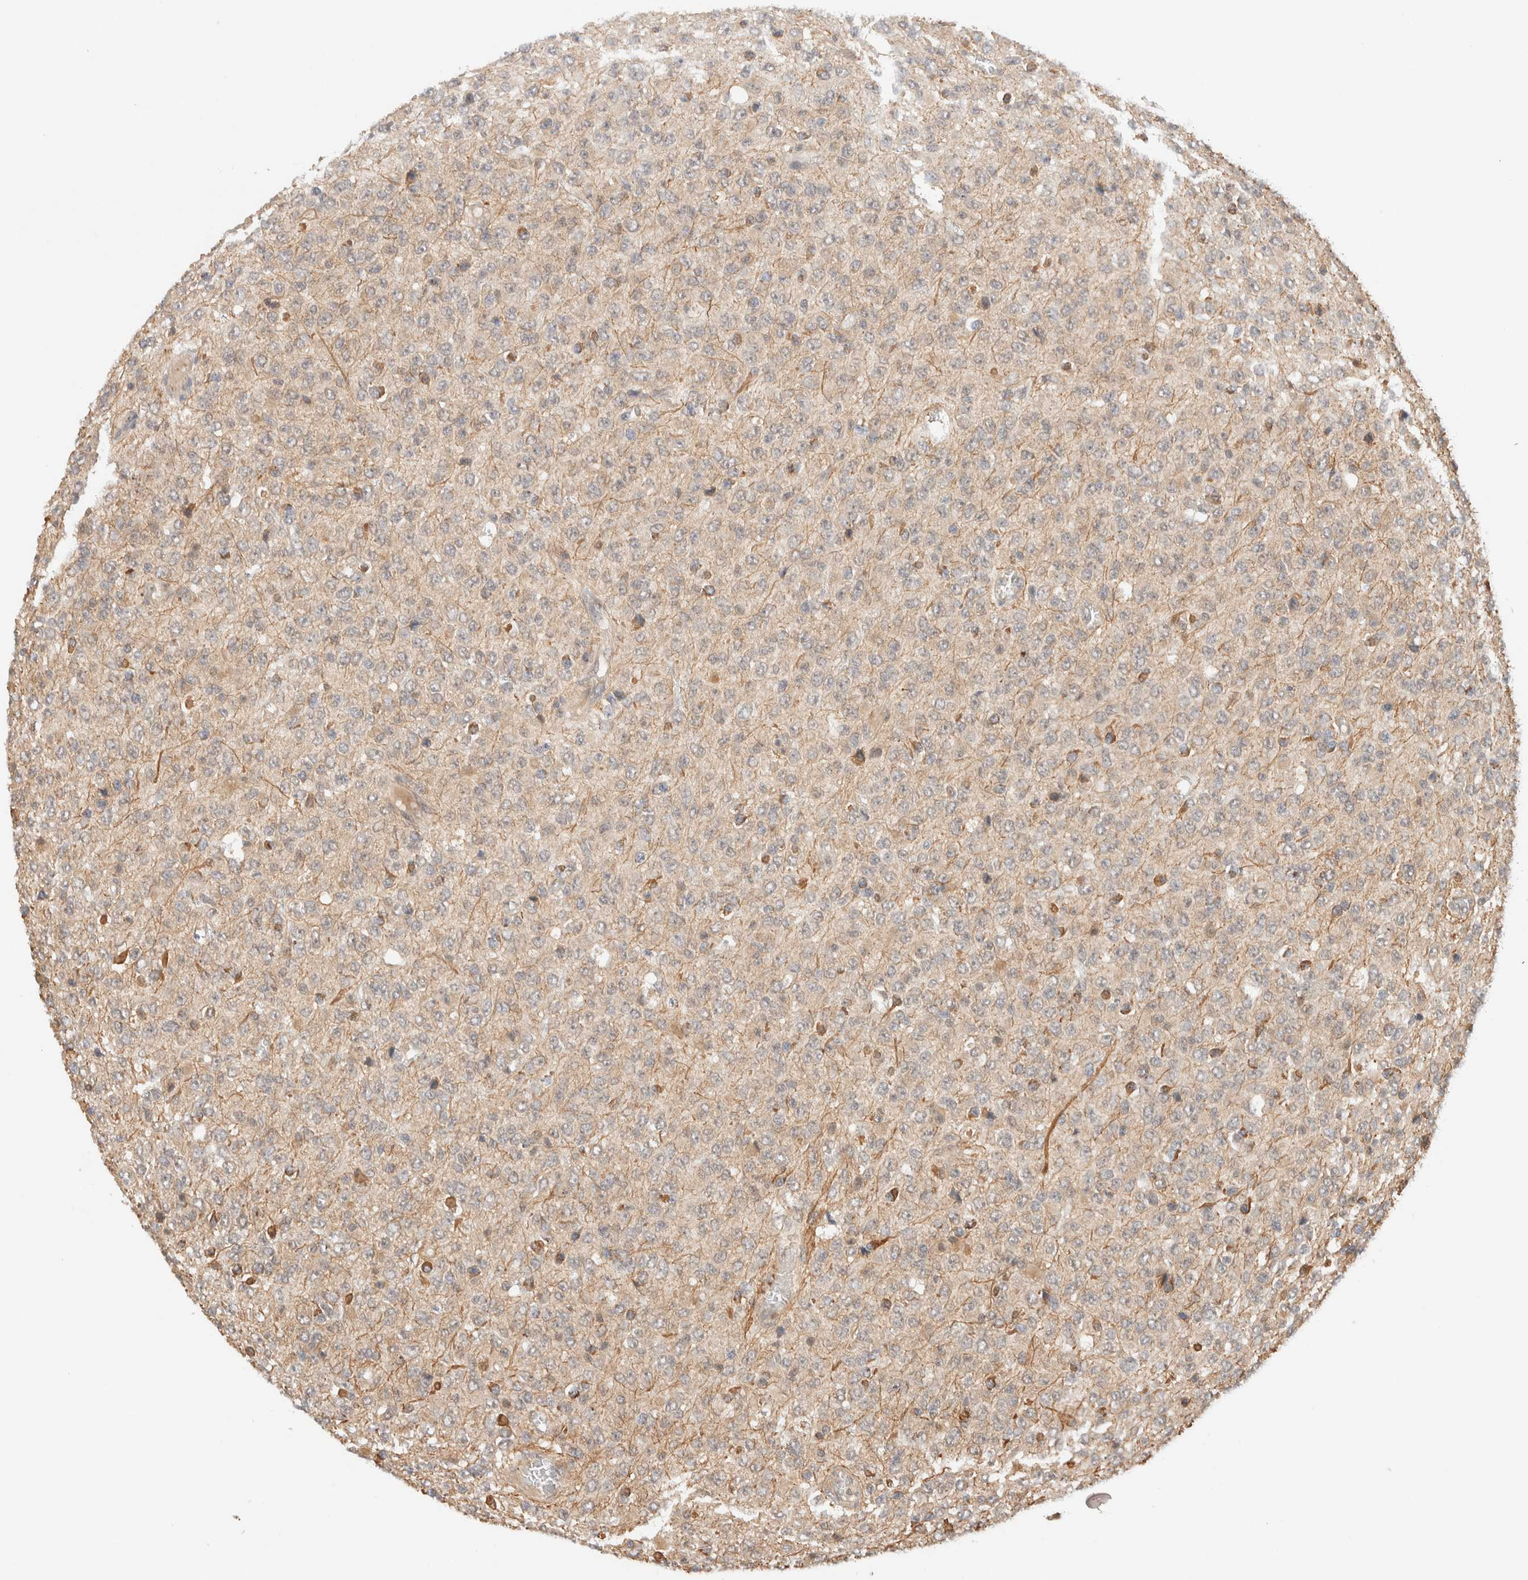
{"staining": {"intensity": "moderate", "quantity": "25%-75%", "location": "cytoplasmic/membranous"}, "tissue": "glioma", "cell_type": "Tumor cells", "image_type": "cancer", "snomed": [{"axis": "morphology", "description": "Glioma, malignant, High grade"}, {"axis": "topography", "description": "pancreas cauda"}], "caption": "Immunohistochemistry photomicrograph of neoplastic tissue: glioma stained using immunohistochemistry (IHC) reveals medium levels of moderate protein expression localized specifically in the cytoplasmic/membranous of tumor cells, appearing as a cytoplasmic/membranous brown color.", "gene": "C8orf76", "patient": {"sex": "male", "age": 60}}